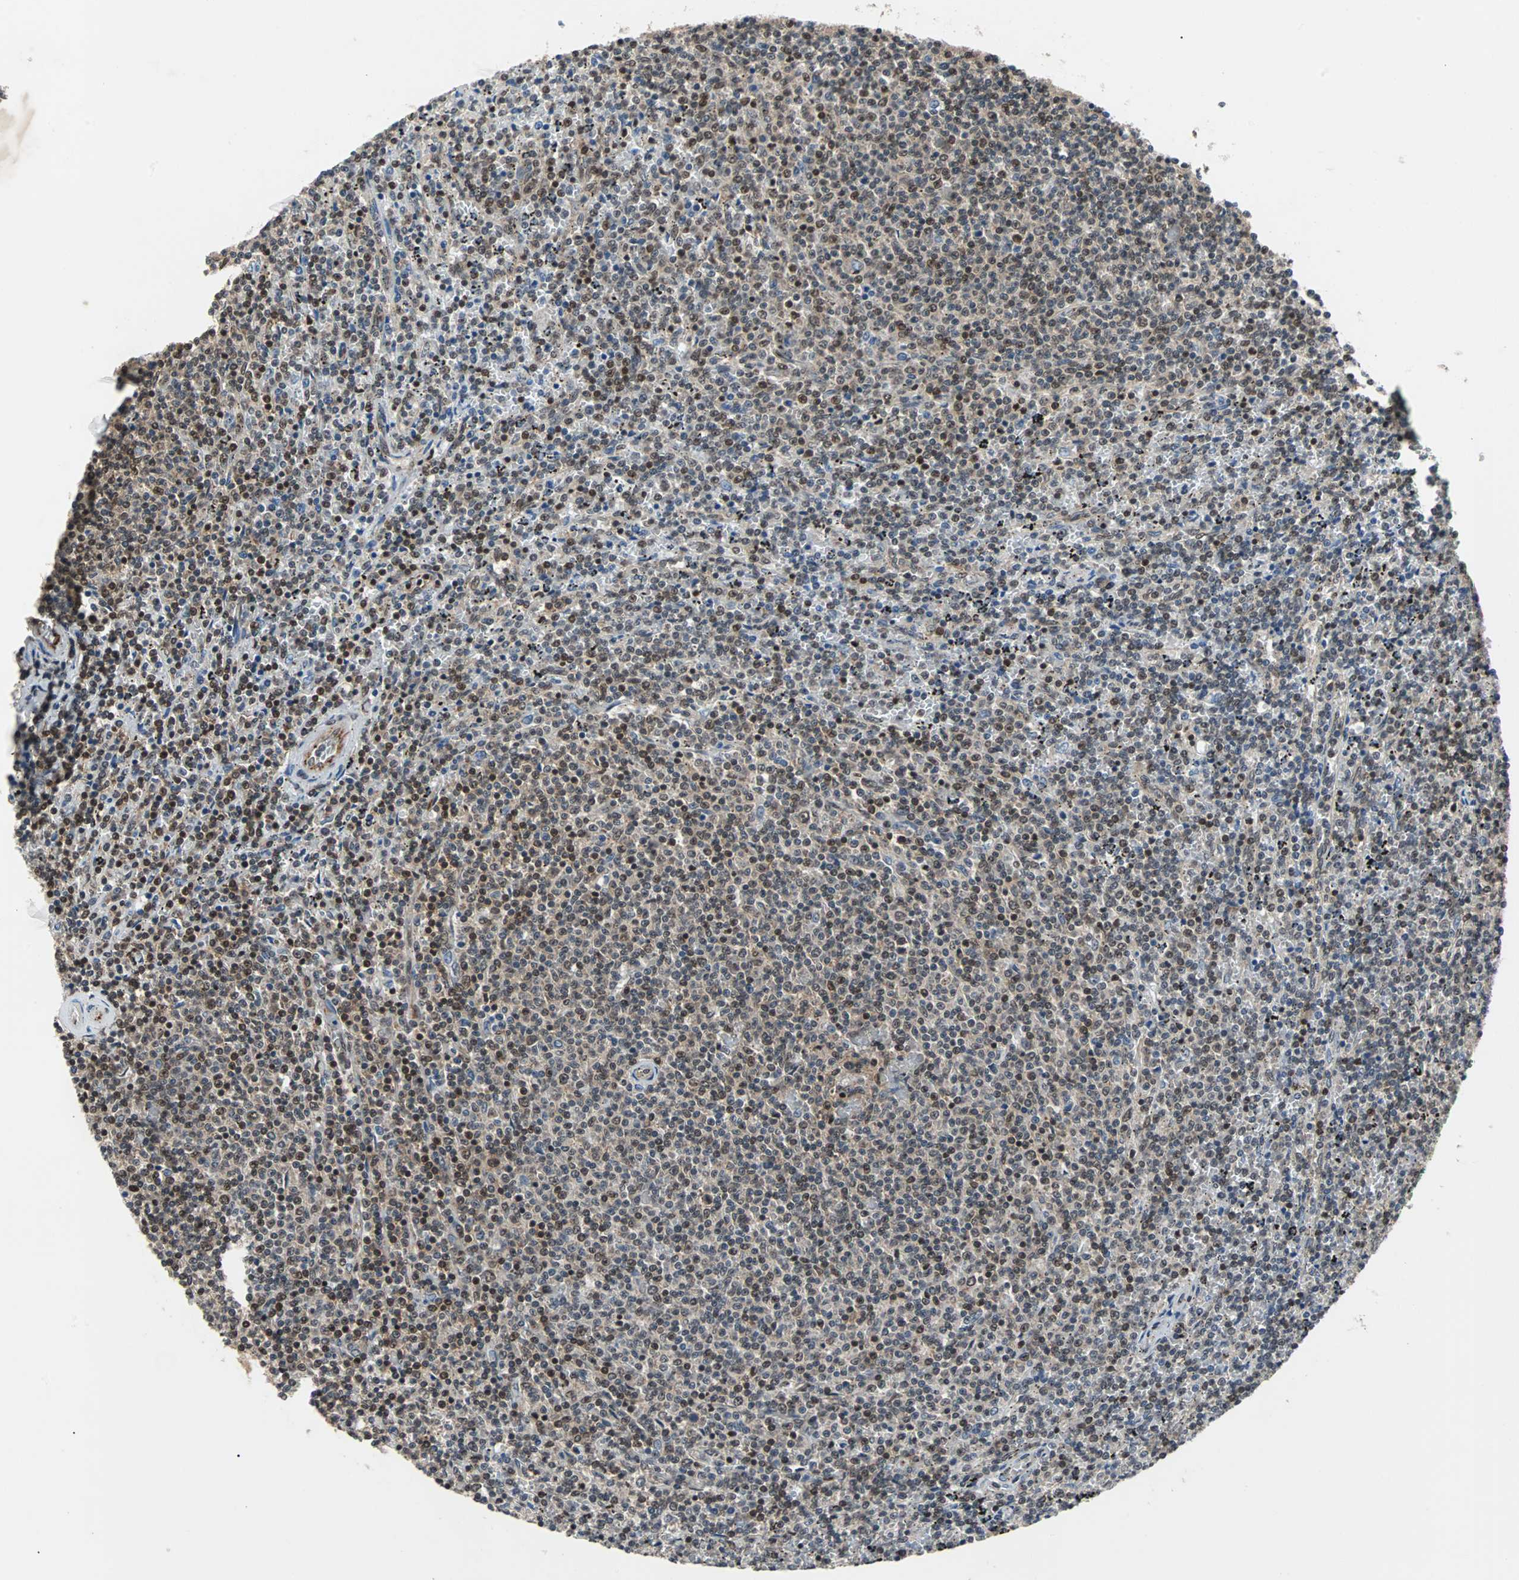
{"staining": {"intensity": "moderate", "quantity": ">75%", "location": "cytoplasmic/membranous"}, "tissue": "lymphoma", "cell_type": "Tumor cells", "image_type": "cancer", "snomed": [{"axis": "morphology", "description": "Malignant lymphoma, non-Hodgkin's type, Low grade"}, {"axis": "topography", "description": "Spleen"}], "caption": "Moderate cytoplasmic/membranous expression is appreciated in about >75% of tumor cells in lymphoma.", "gene": "LSR", "patient": {"sex": "female", "age": 50}}